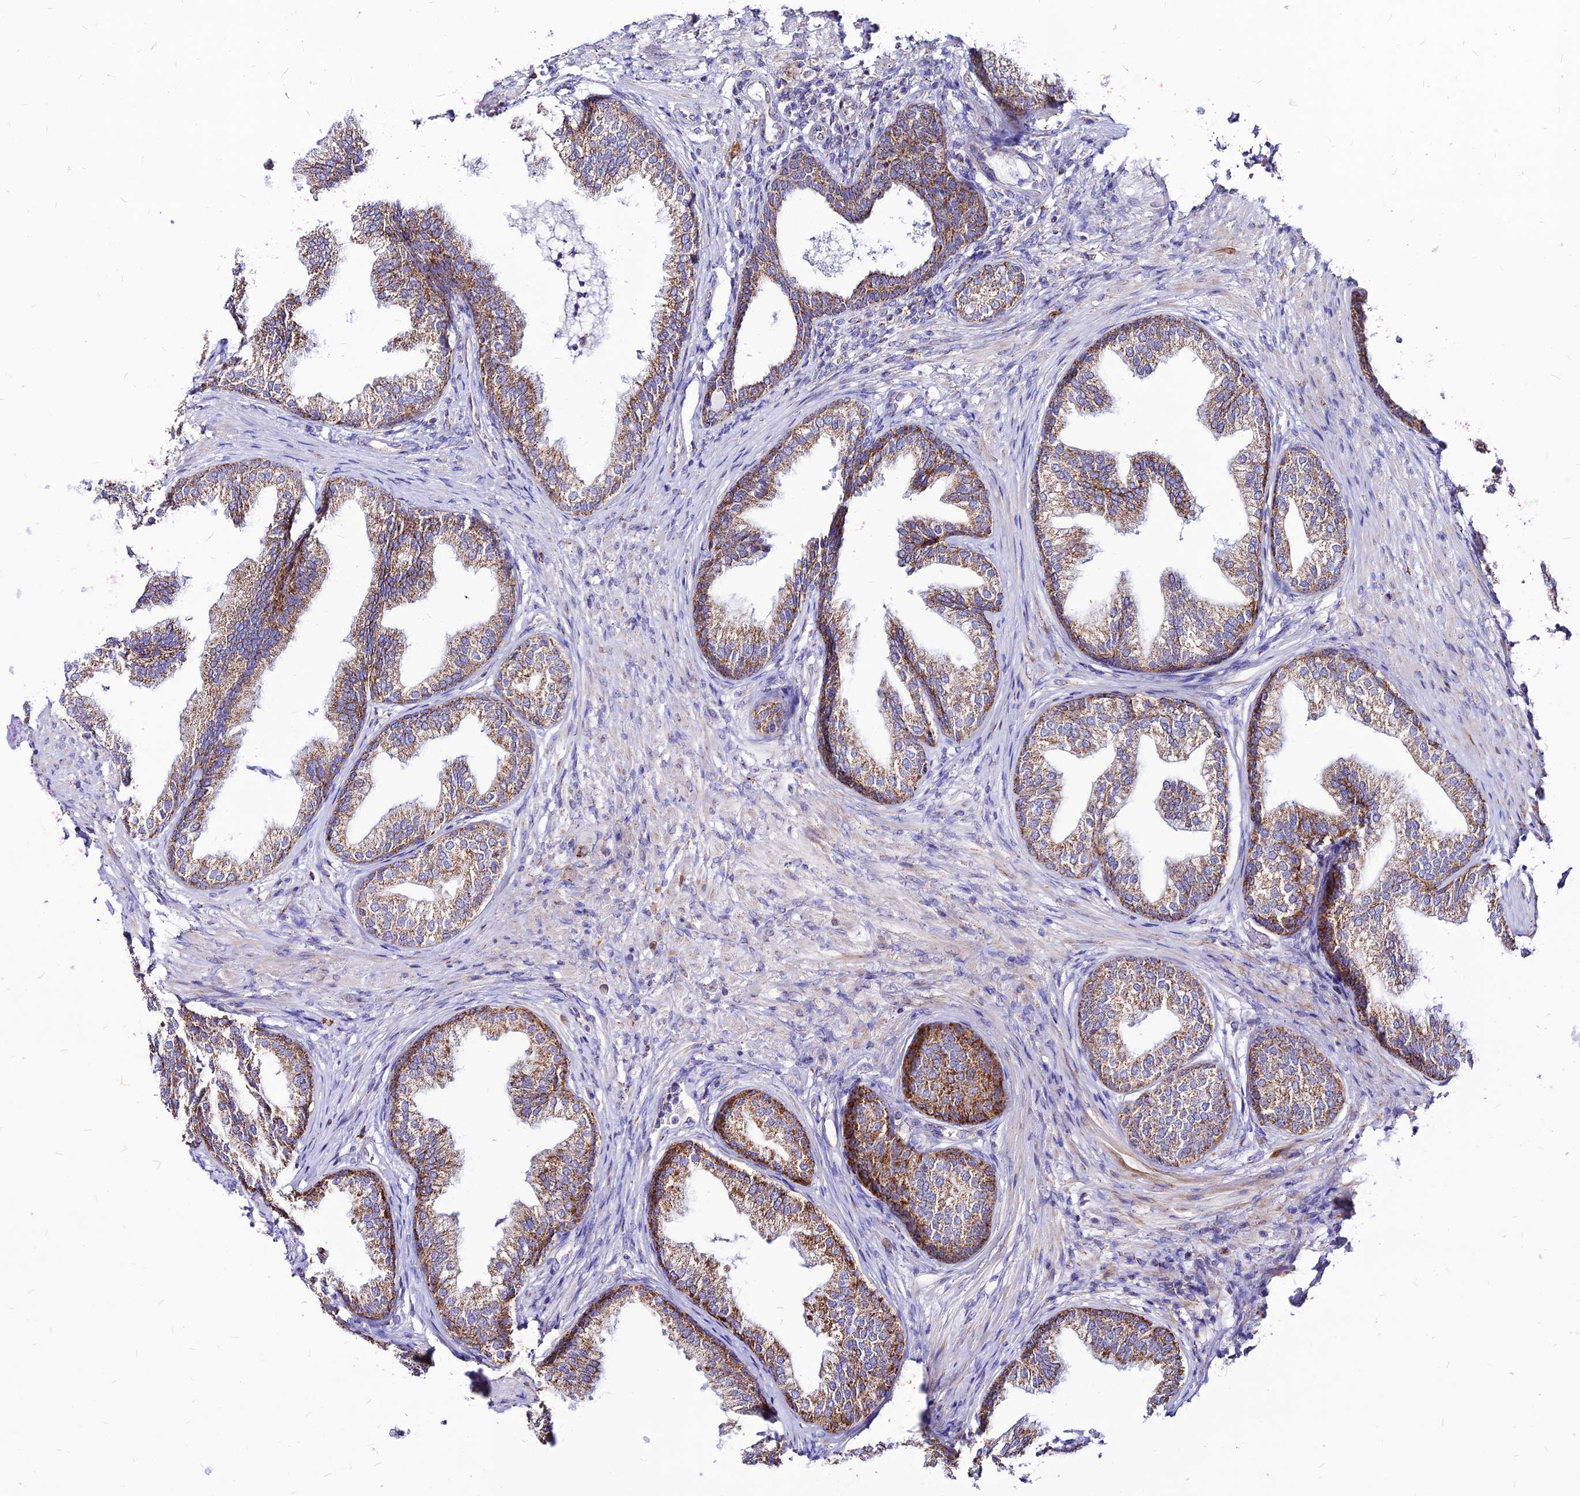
{"staining": {"intensity": "moderate", "quantity": ">75%", "location": "cytoplasmic/membranous"}, "tissue": "prostate", "cell_type": "Glandular cells", "image_type": "normal", "snomed": [{"axis": "morphology", "description": "Normal tissue, NOS"}, {"axis": "topography", "description": "Prostate"}], "caption": "This micrograph displays unremarkable prostate stained with IHC to label a protein in brown. The cytoplasmic/membranous of glandular cells show moderate positivity for the protein. Nuclei are counter-stained blue.", "gene": "ECI1", "patient": {"sex": "male", "age": 76}}